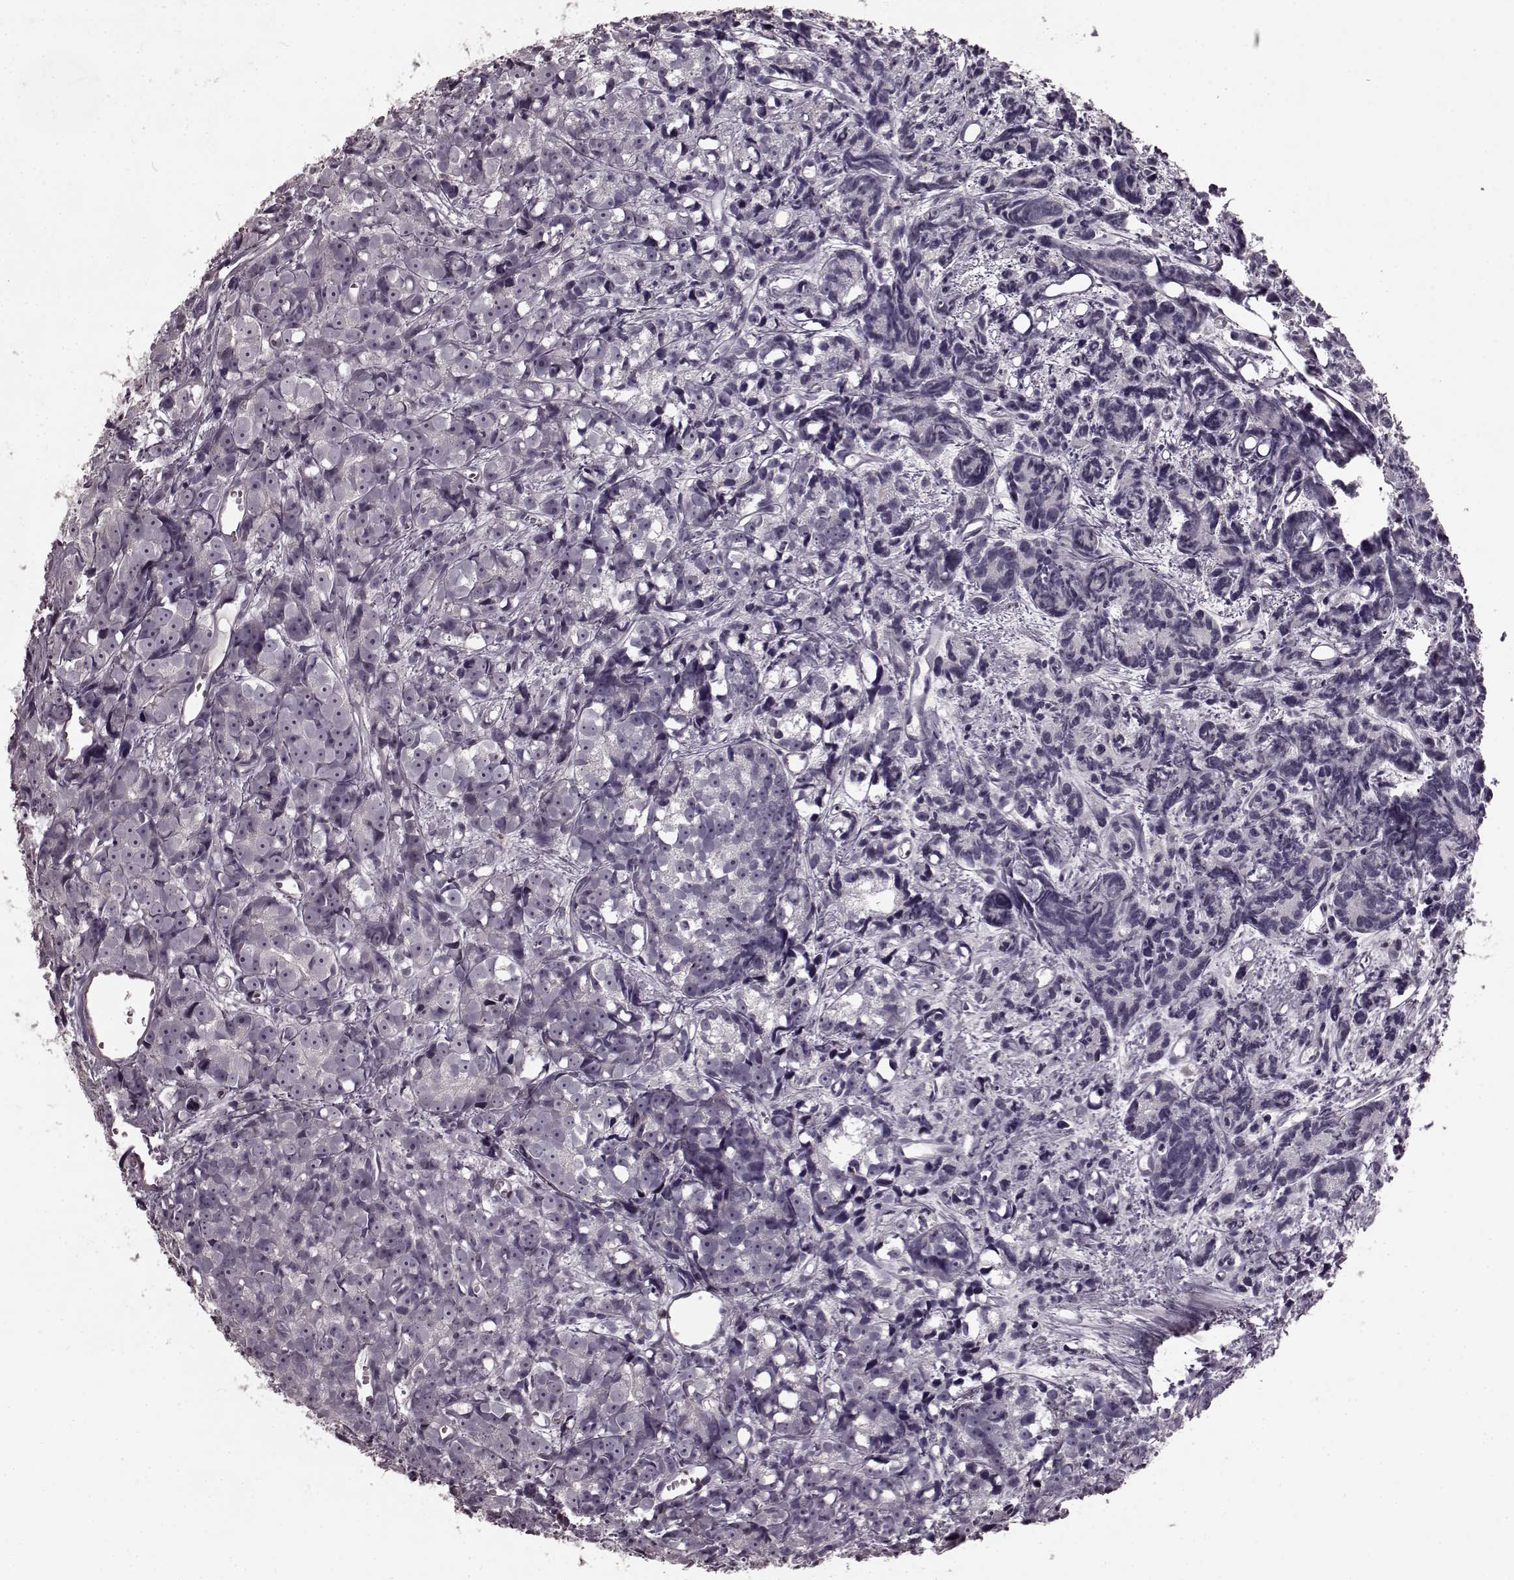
{"staining": {"intensity": "negative", "quantity": "none", "location": "none"}, "tissue": "prostate cancer", "cell_type": "Tumor cells", "image_type": "cancer", "snomed": [{"axis": "morphology", "description": "Adenocarcinoma, High grade"}, {"axis": "topography", "description": "Prostate"}], "caption": "This is a image of immunohistochemistry (IHC) staining of high-grade adenocarcinoma (prostate), which shows no staining in tumor cells.", "gene": "CD28", "patient": {"sex": "male", "age": 77}}